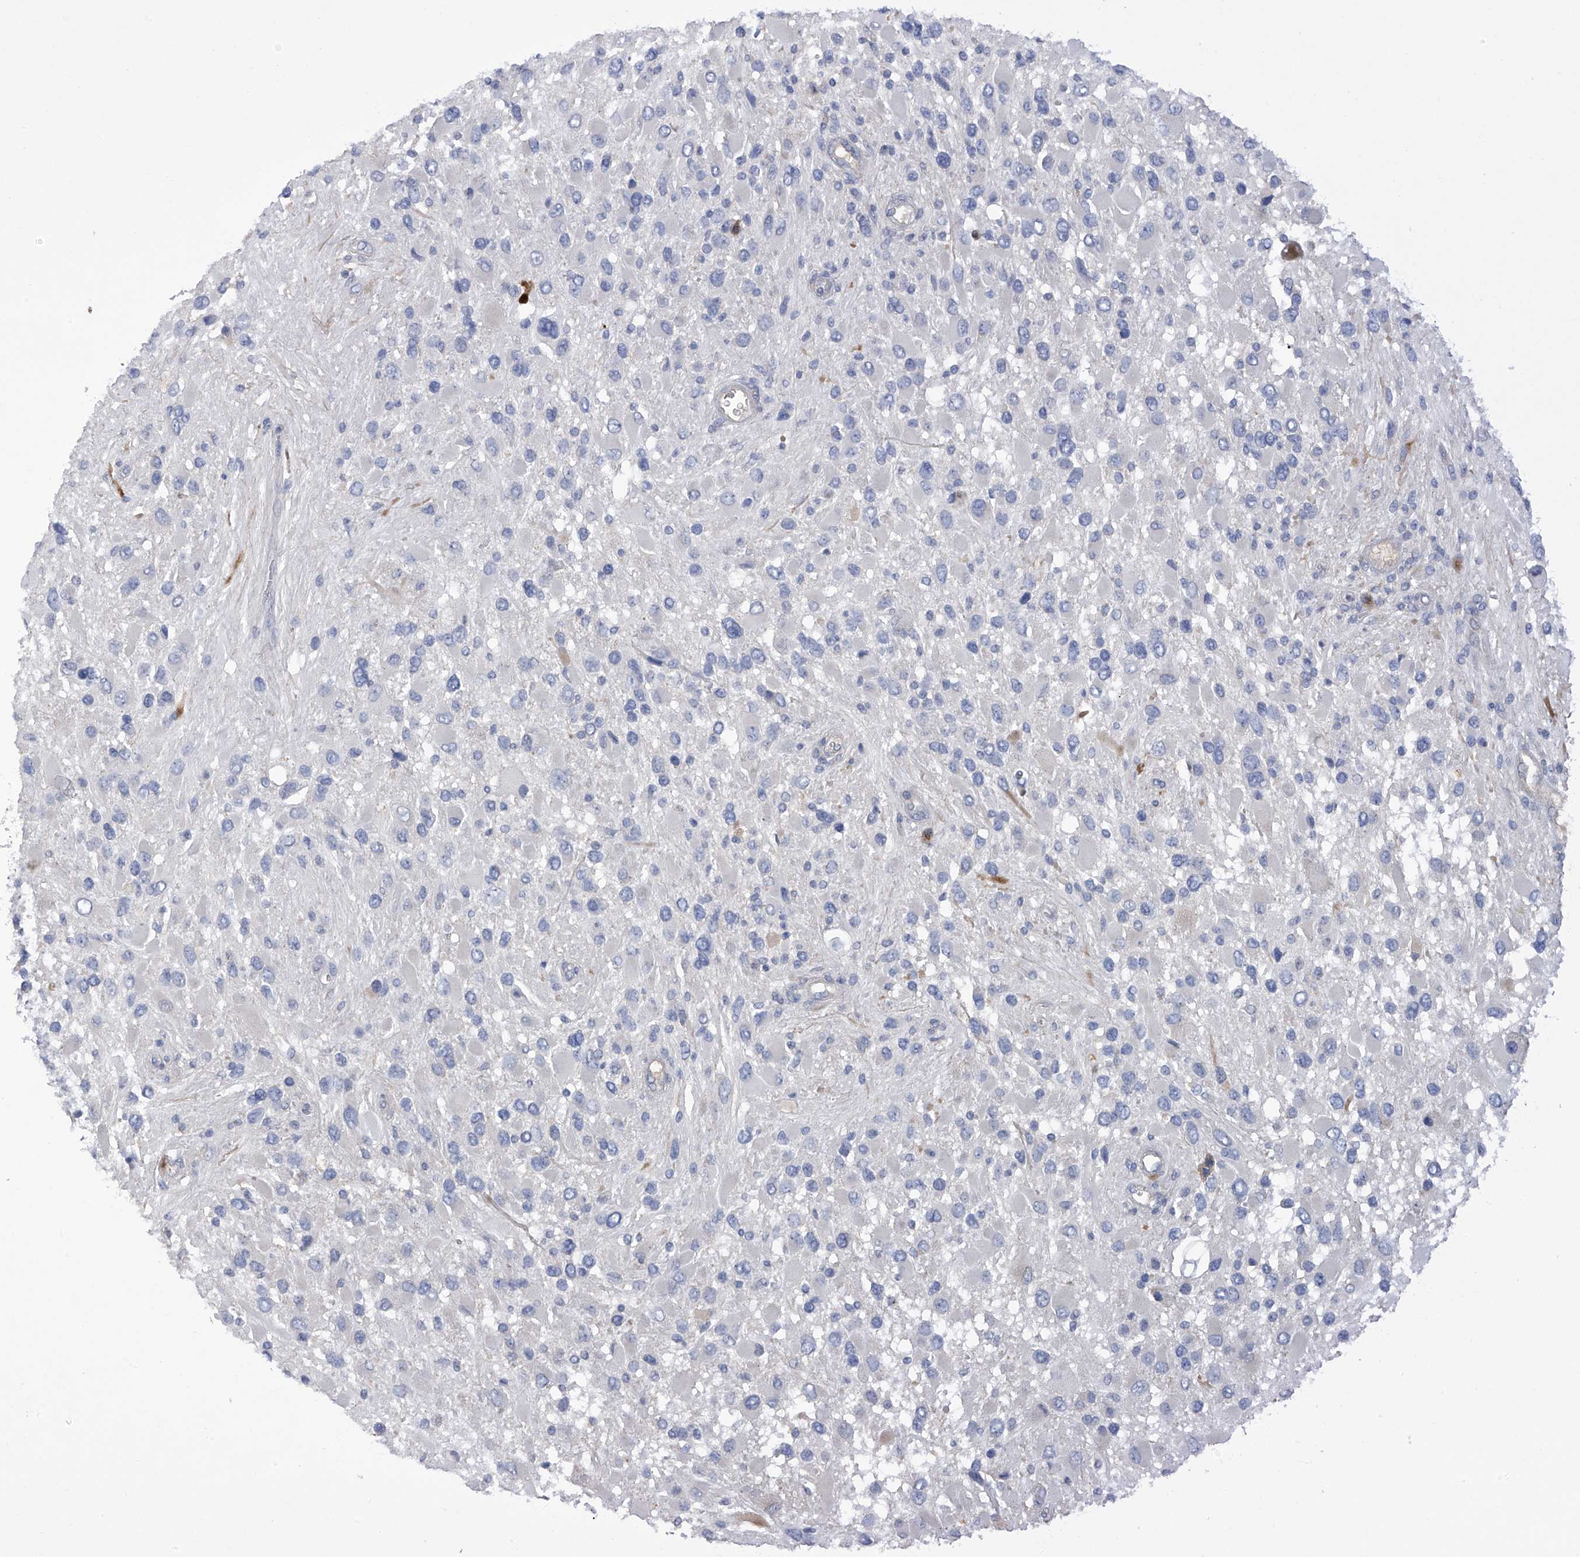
{"staining": {"intensity": "negative", "quantity": "none", "location": "none"}, "tissue": "glioma", "cell_type": "Tumor cells", "image_type": "cancer", "snomed": [{"axis": "morphology", "description": "Glioma, malignant, High grade"}, {"axis": "topography", "description": "Brain"}], "caption": "An immunohistochemistry (IHC) photomicrograph of high-grade glioma (malignant) is shown. There is no staining in tumor cells of high-grade glioma (malignant).", "gene": "SLCO4A1", "patient": {"sex": "male", "age": 53}}